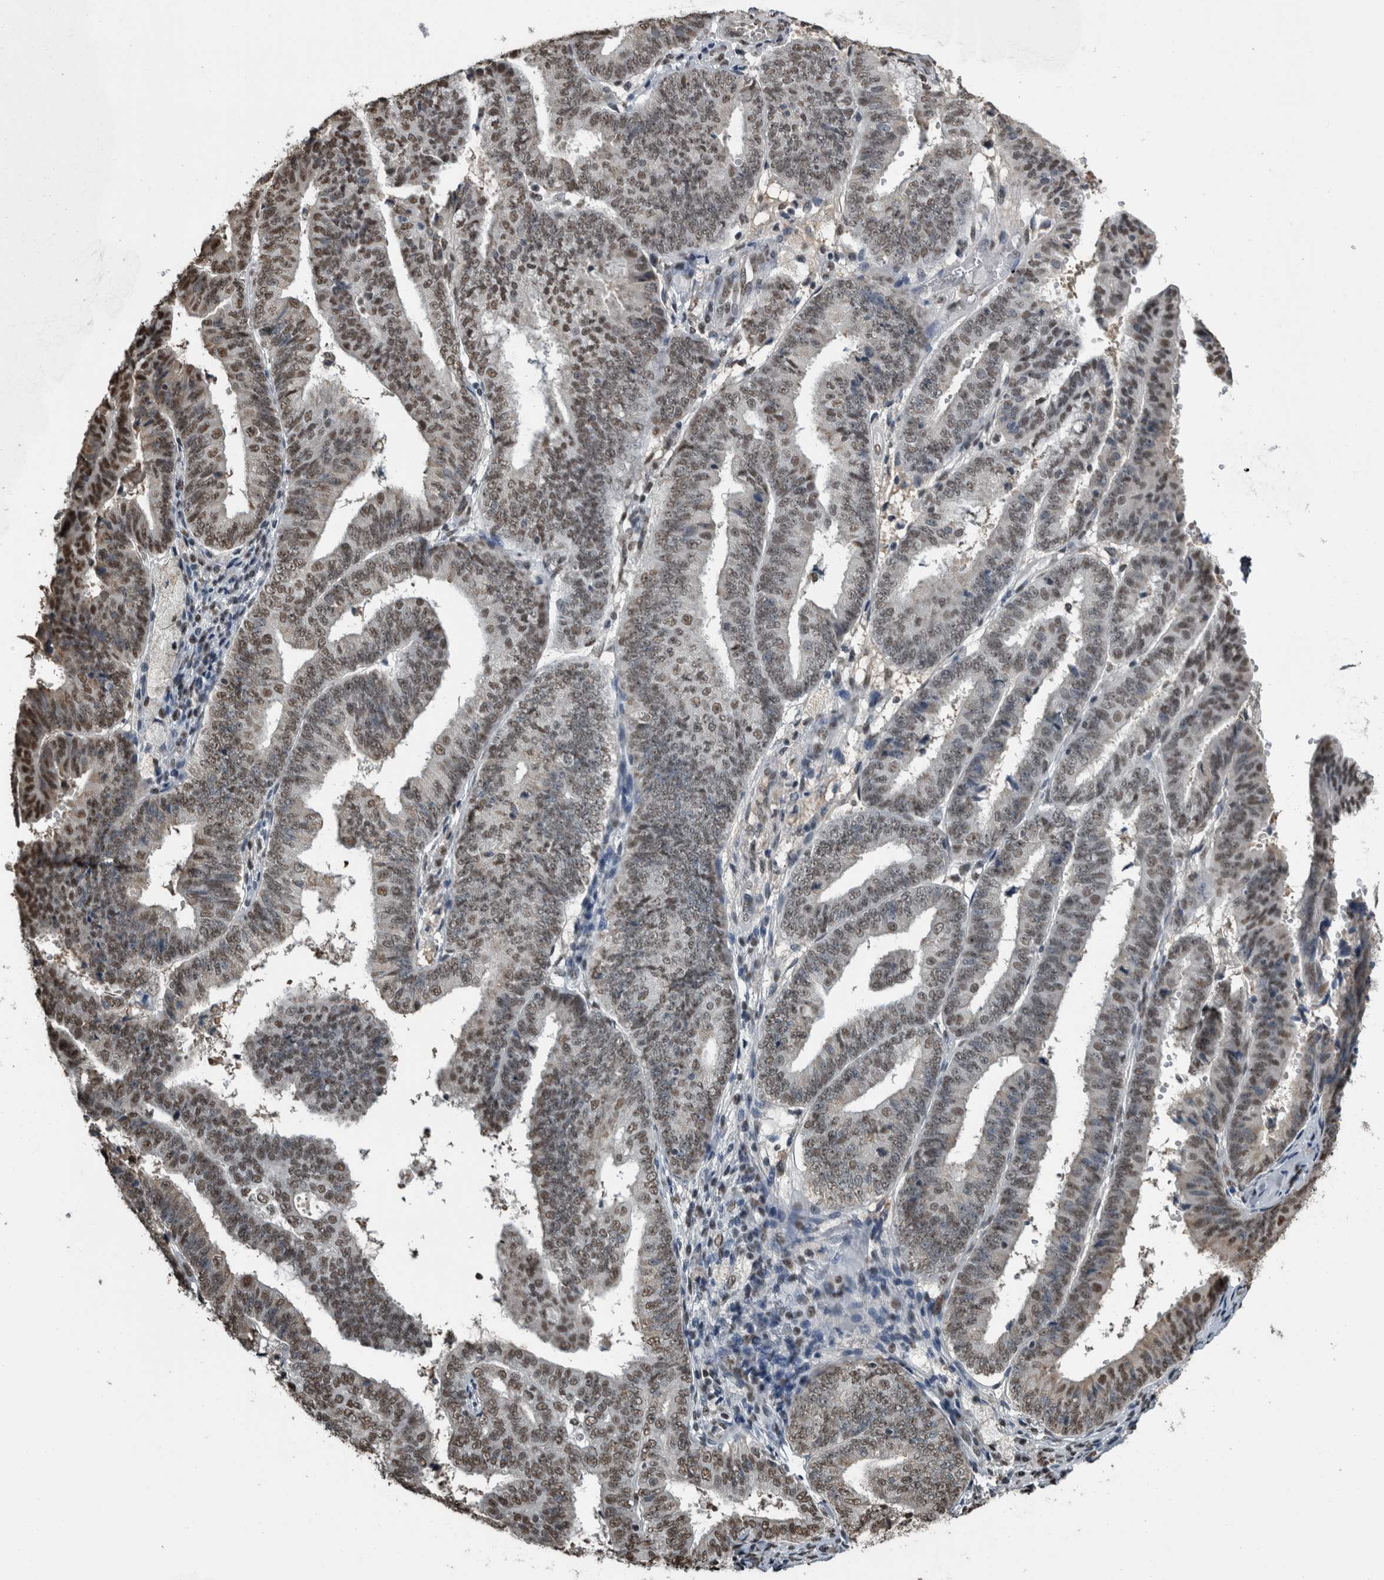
{"staining": {"intensity": "weak", "quantity": ">75%", "location": "nuclear"}, "tissue": "endometrial cancer", "cell_type": "Tumor cells", "image_type": "cancer", "snomed": [{"axis": "morphology", "description": "Adenocarcinoma, NOS"}, {"axis": "topography", "description": "Endometrium"}], "caption": "This photomicrograph demonstrates IHC staining of endometrial adenocarcinoma, with low weak nuclear expression in approximately >75% of tumor cells.", "gene": "TGS1", "patient": {"sex": "female", "age": 63}}